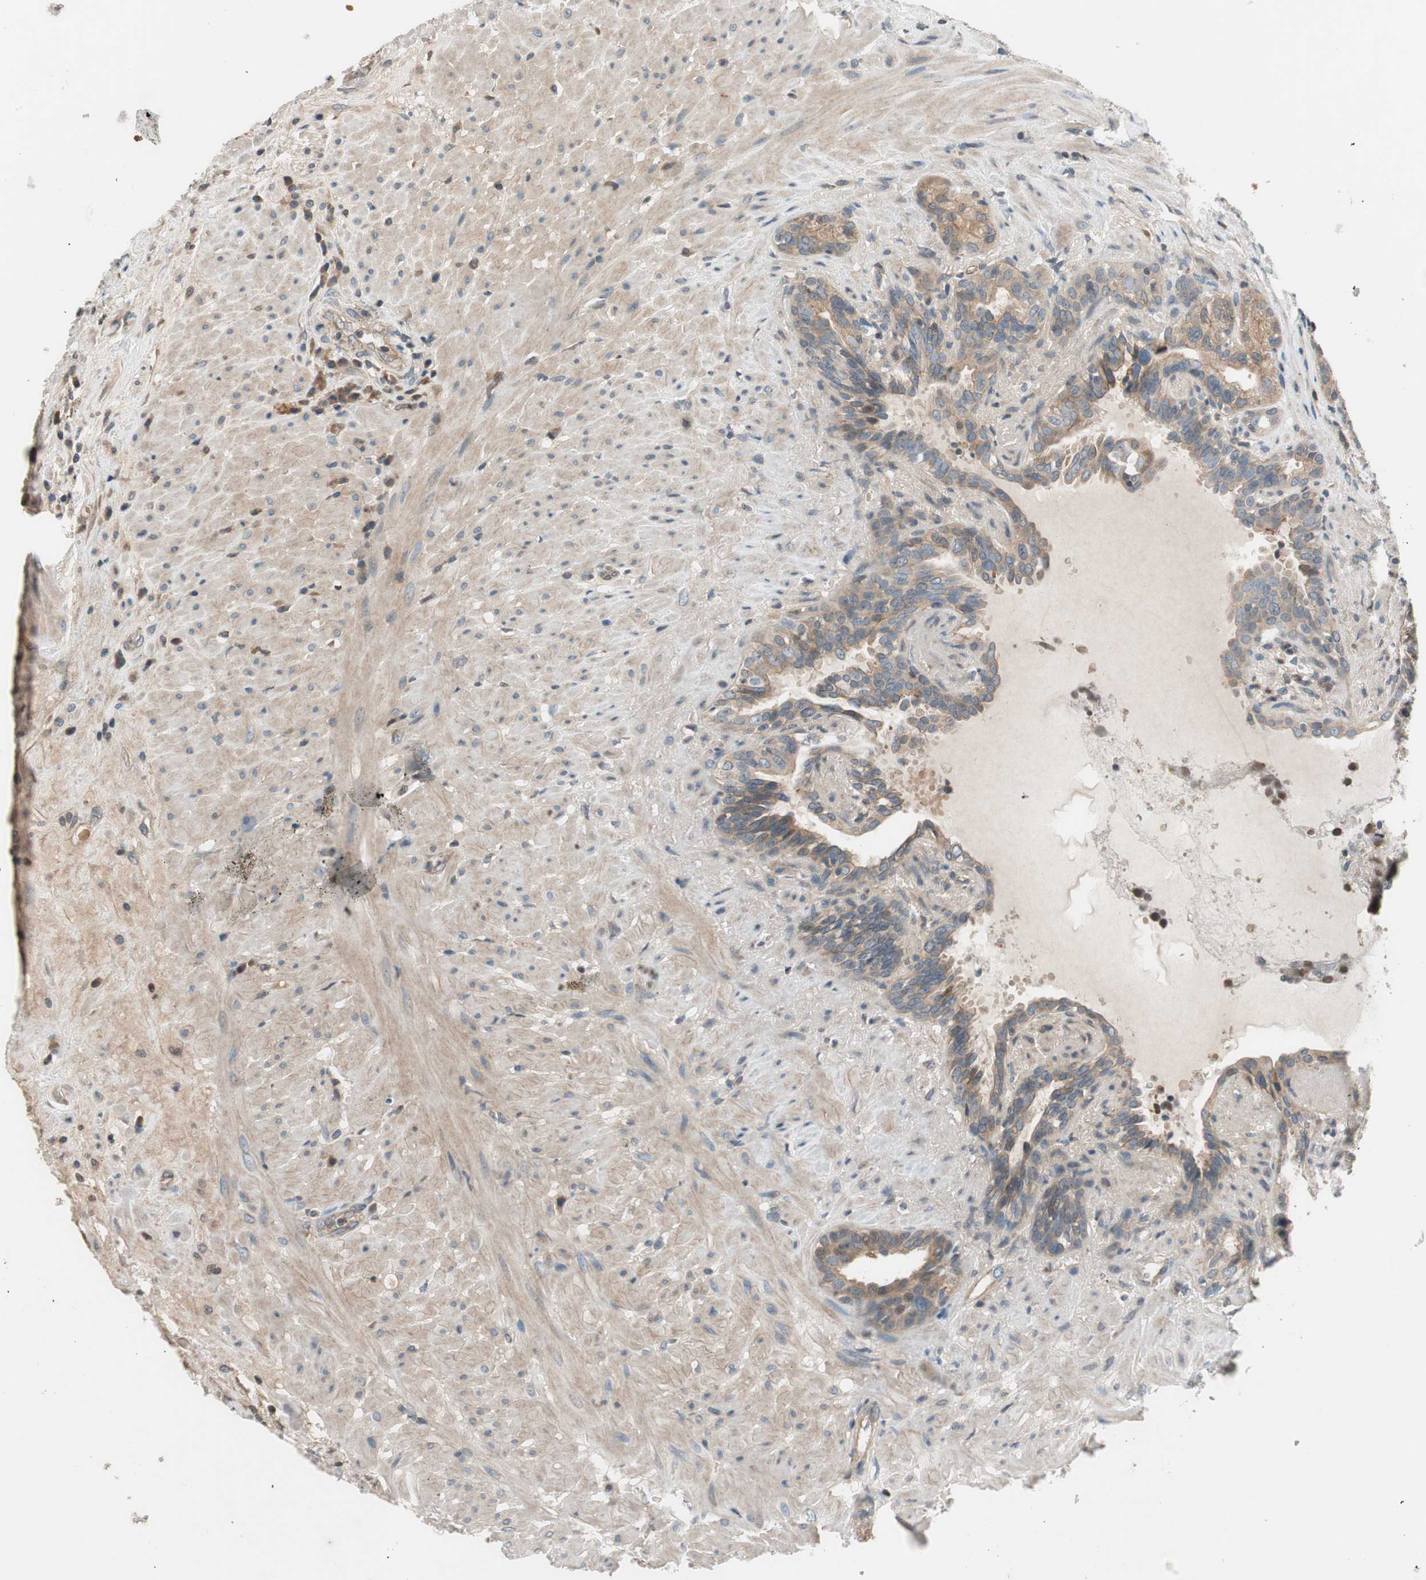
{"staining": {"intensity": "moderate", "quantity": ">75%", "location": "cytoplasmic/membranous"}, "tissue": "seminal vesicle", "cell_type": "Glandular cells", "image_type": "normal", "snomed": [{"axis": "morphology", "description": "Normal tissue, NOS"}, {"axis": "topography", "description": "Seminal veicle"}], "caption": "The immunohistochemical stain labels moderate cytoplasmic/membranous staining in glandular cells of unremarkable seminal vesicle.", "gene": "GCLM", "patient": {"sex": "male", "age": 61}}